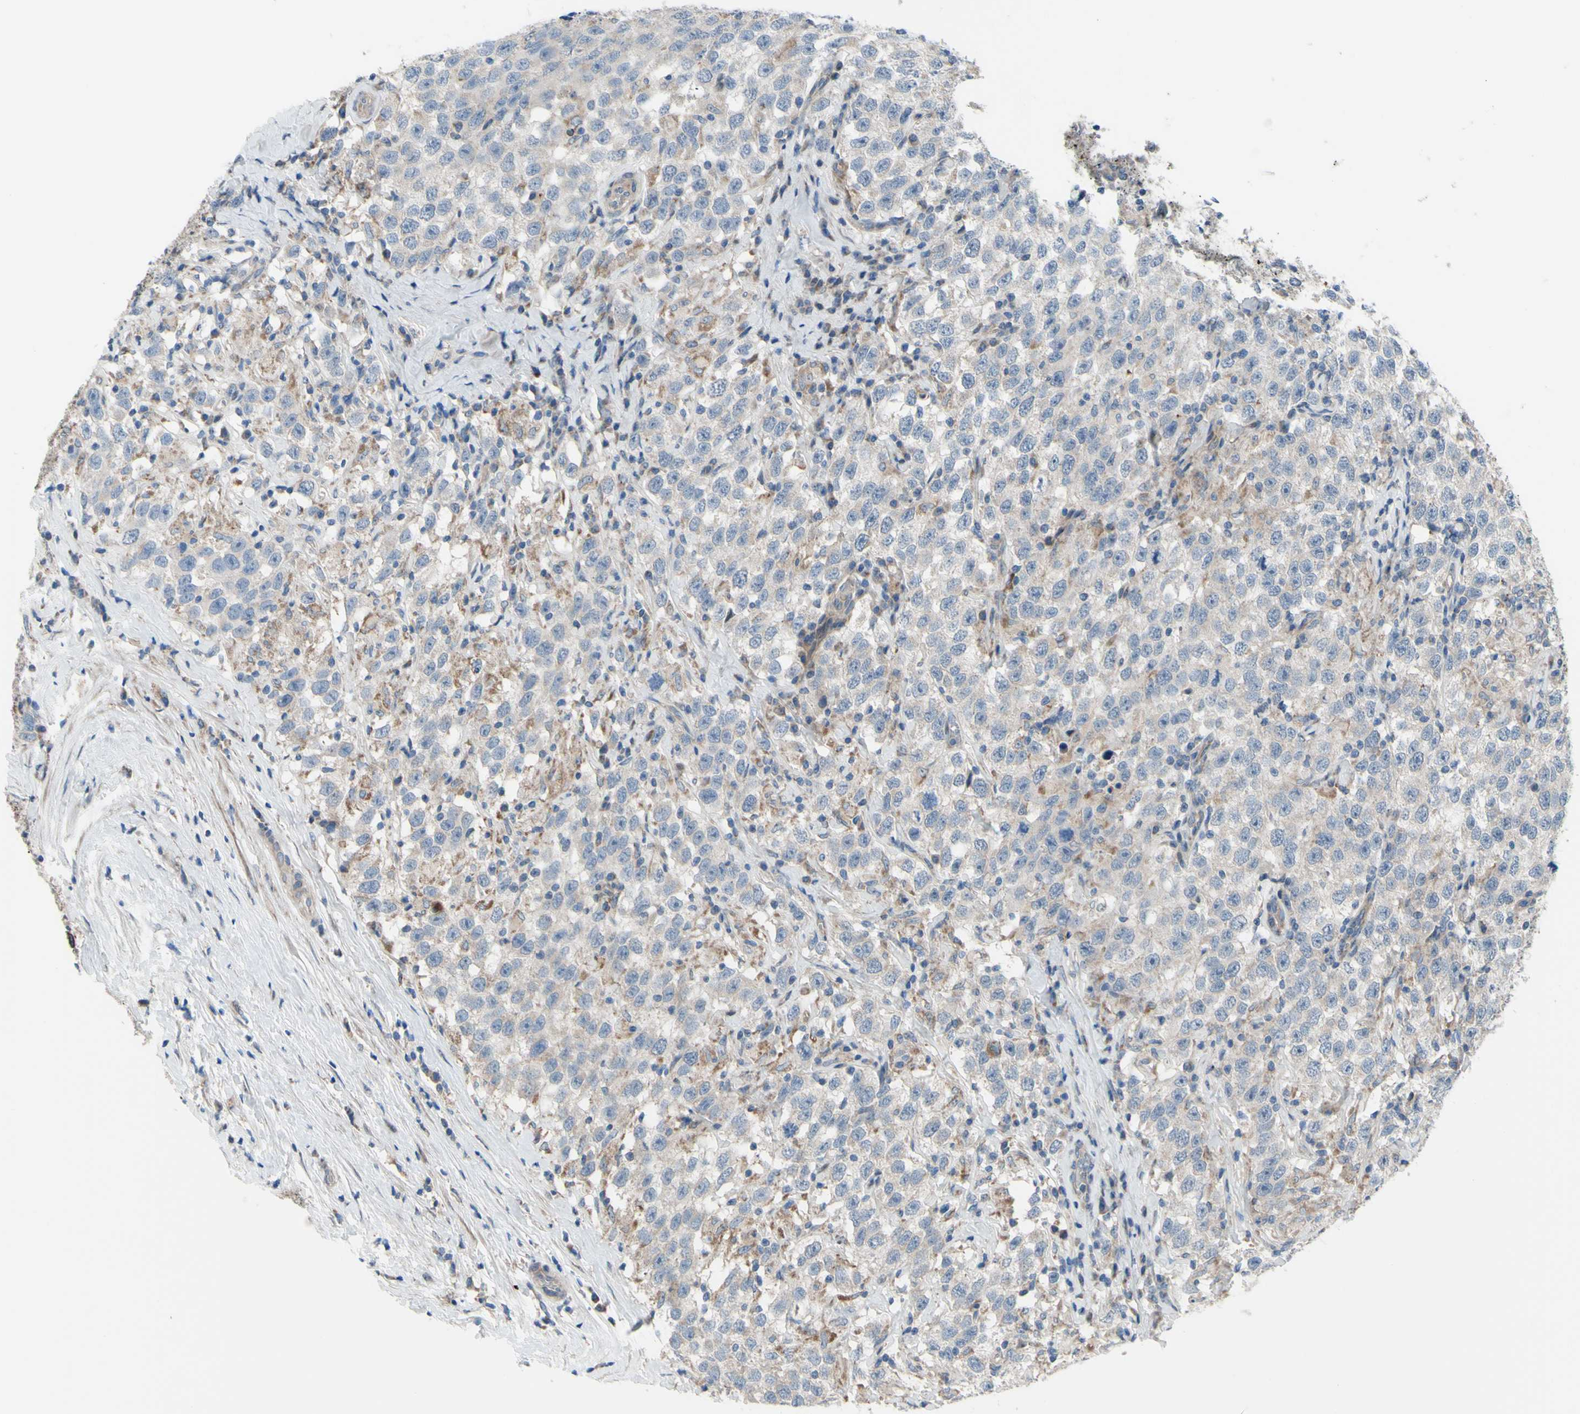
{"staining": {"intensity": "weak", "quantity": "<25%", "location": "cytoplasmic/membranous"}, "tissue": "testis cancer", "cell_type": "Tumor cells", "image_type": "cancer", "snomed": [{"axis": "morphology", "description": "Seminoma, NOS"}, {"axis": "topography", "description": "Testis"}], "caption": "Immunohistochemistry (IHC) photomicrograph of neoplastic tissue: human testis cancer stained with DAB (3,3'-diaminobenzidine) shows no significant protein expression in tumor cells.", "gene": "GRAMD2B", "patient": {"sex": "male", "age": 41}}